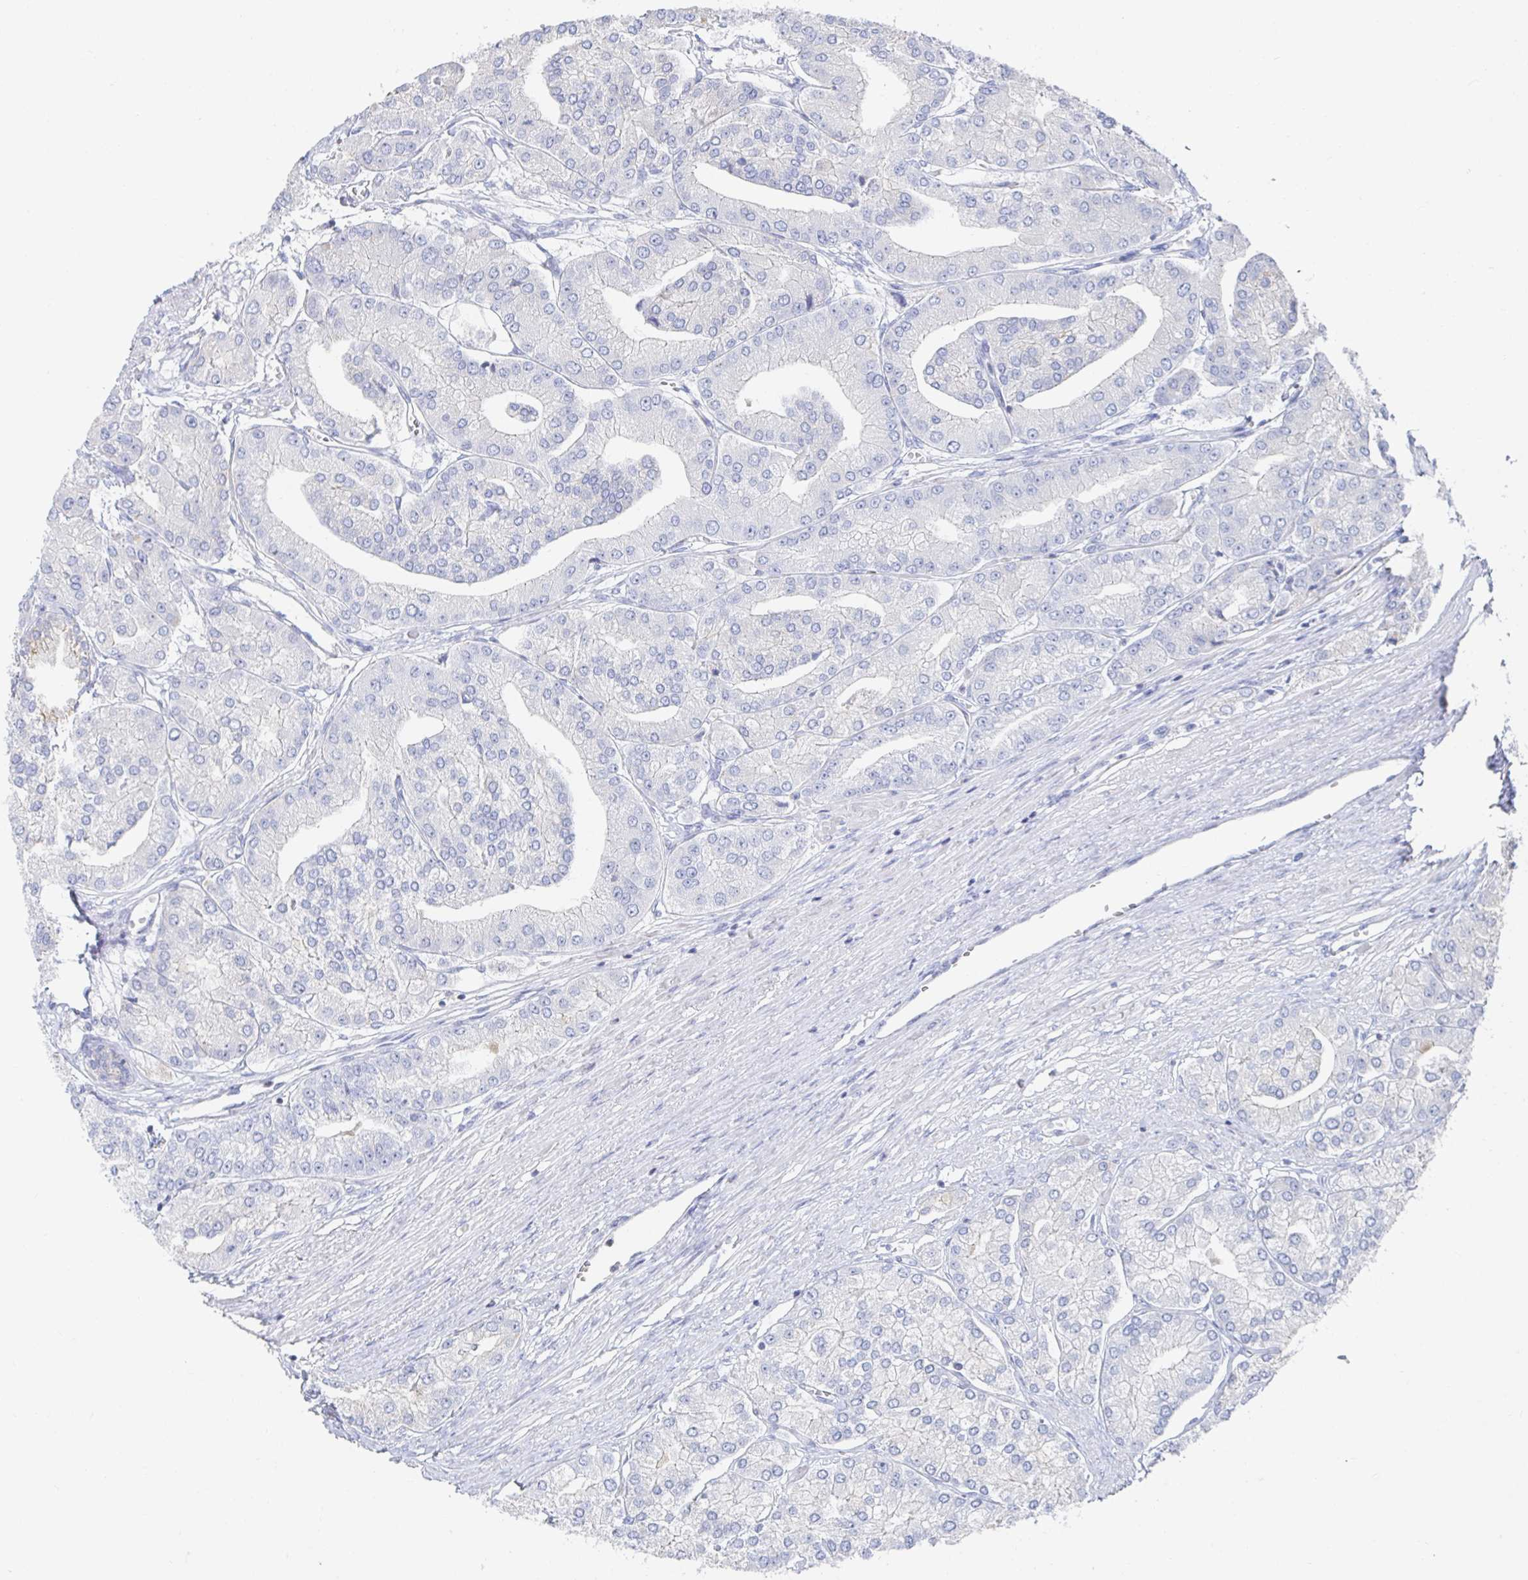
{"staining": {"intensity": "negative", "quantity": "none", "location": "none"}, "tissue": "prostate cancer", "cell_type": "Tumor cells", "image_type": "cancer", "snomed": [{"axis": "morphology", "description": "Adenocarcinoma, High grade"}, {"axis": "topography", "description": "Prostate"}], "caption": "Human high-grade adenocarcinoma (prostate) stained for a protein using immunohistochemistry exhibits no expression in tumor cells.", "gene": "PIK3CD", "patient": {"sex": "male", "age": 61}}